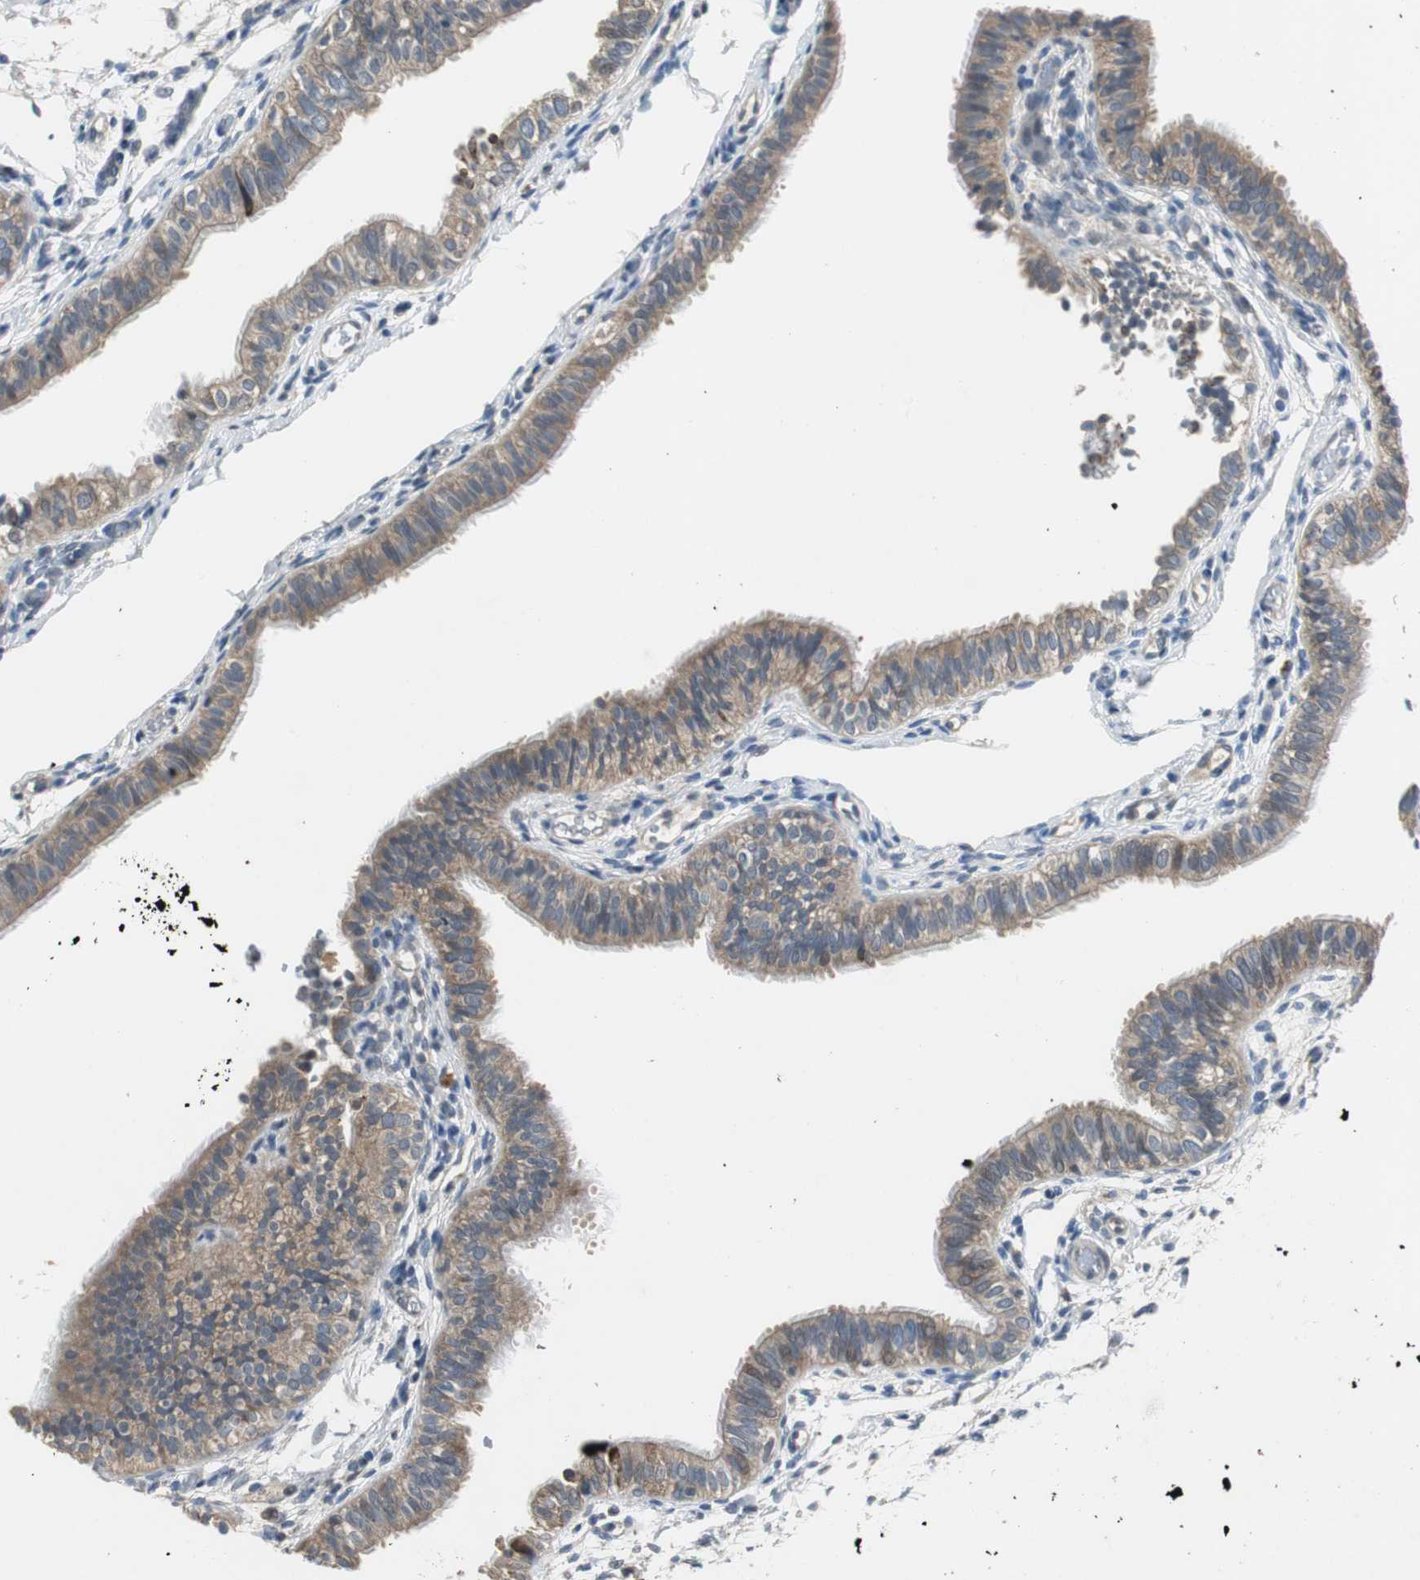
{"staining": {"intensity": "moderate", "quantity": "<25%", "location": "cytoplasmic/membranous"}, "tissue": "fallopian tube", "cell_type": "Glandular cells", "image_type": "normal", "snomed": [{"axis": "morphology", "description": "Normal tissue, NOS"}, {"axis": "morphology", "description": "Dermoid, NOS"}, {"axis": "topography", "description": "Fallopian tube"}], "caption": "Immunohistochemical staining of normal fallopian tube reveals moderate cytoplasmic/membranous protein positivity in about <25% of glandular cells. (DAB (3,3'-diaminobenzidine) IHC, brown staining for protein, blue staining for nuclei).", "gene": "MYT1", "patient": {"sex": "female", "age": 33}}